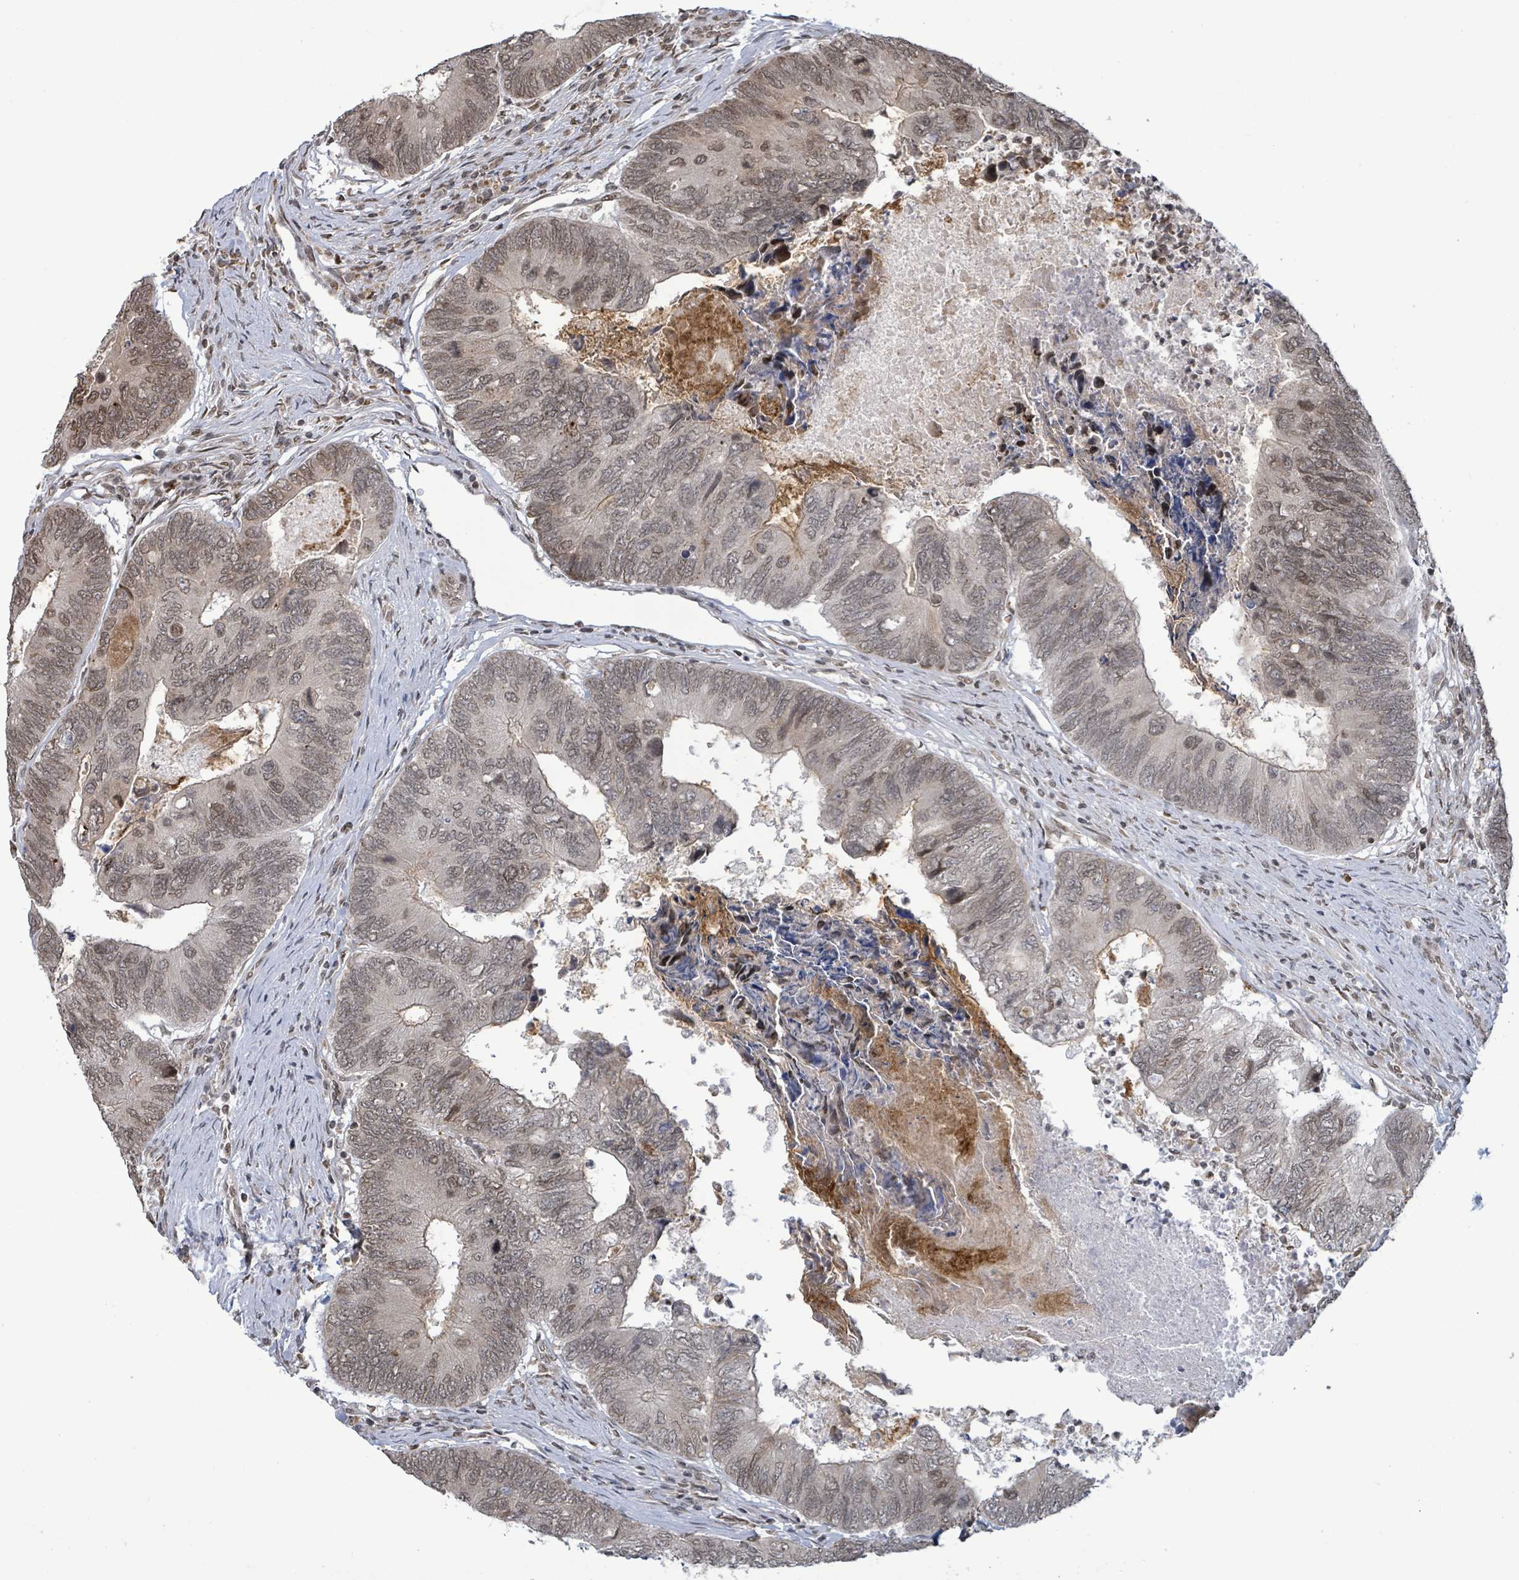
{"staining": {"intensity": "weak", "quantity": "25%-75%", "location": "cytoplasmic/membranous,nuclear"}, "tissue": "colorectal cancer", "cell_type": "Tumor cells", "image_type": "cancer", "snomed": [{"axis": "morphology", "description": "Adenocarcinoma, NOS"}, {"axis": "topography", "description": "Colon"}], "caption": "Immunohistochemistry (IHC) of human colorectal cancer displays low levels of weak cytoplasmic/membranous and nuclear staining in about 25%-75% of tumor cells.", "gene": "SBF2", "patient": {"sex": "female", "age": 67}}